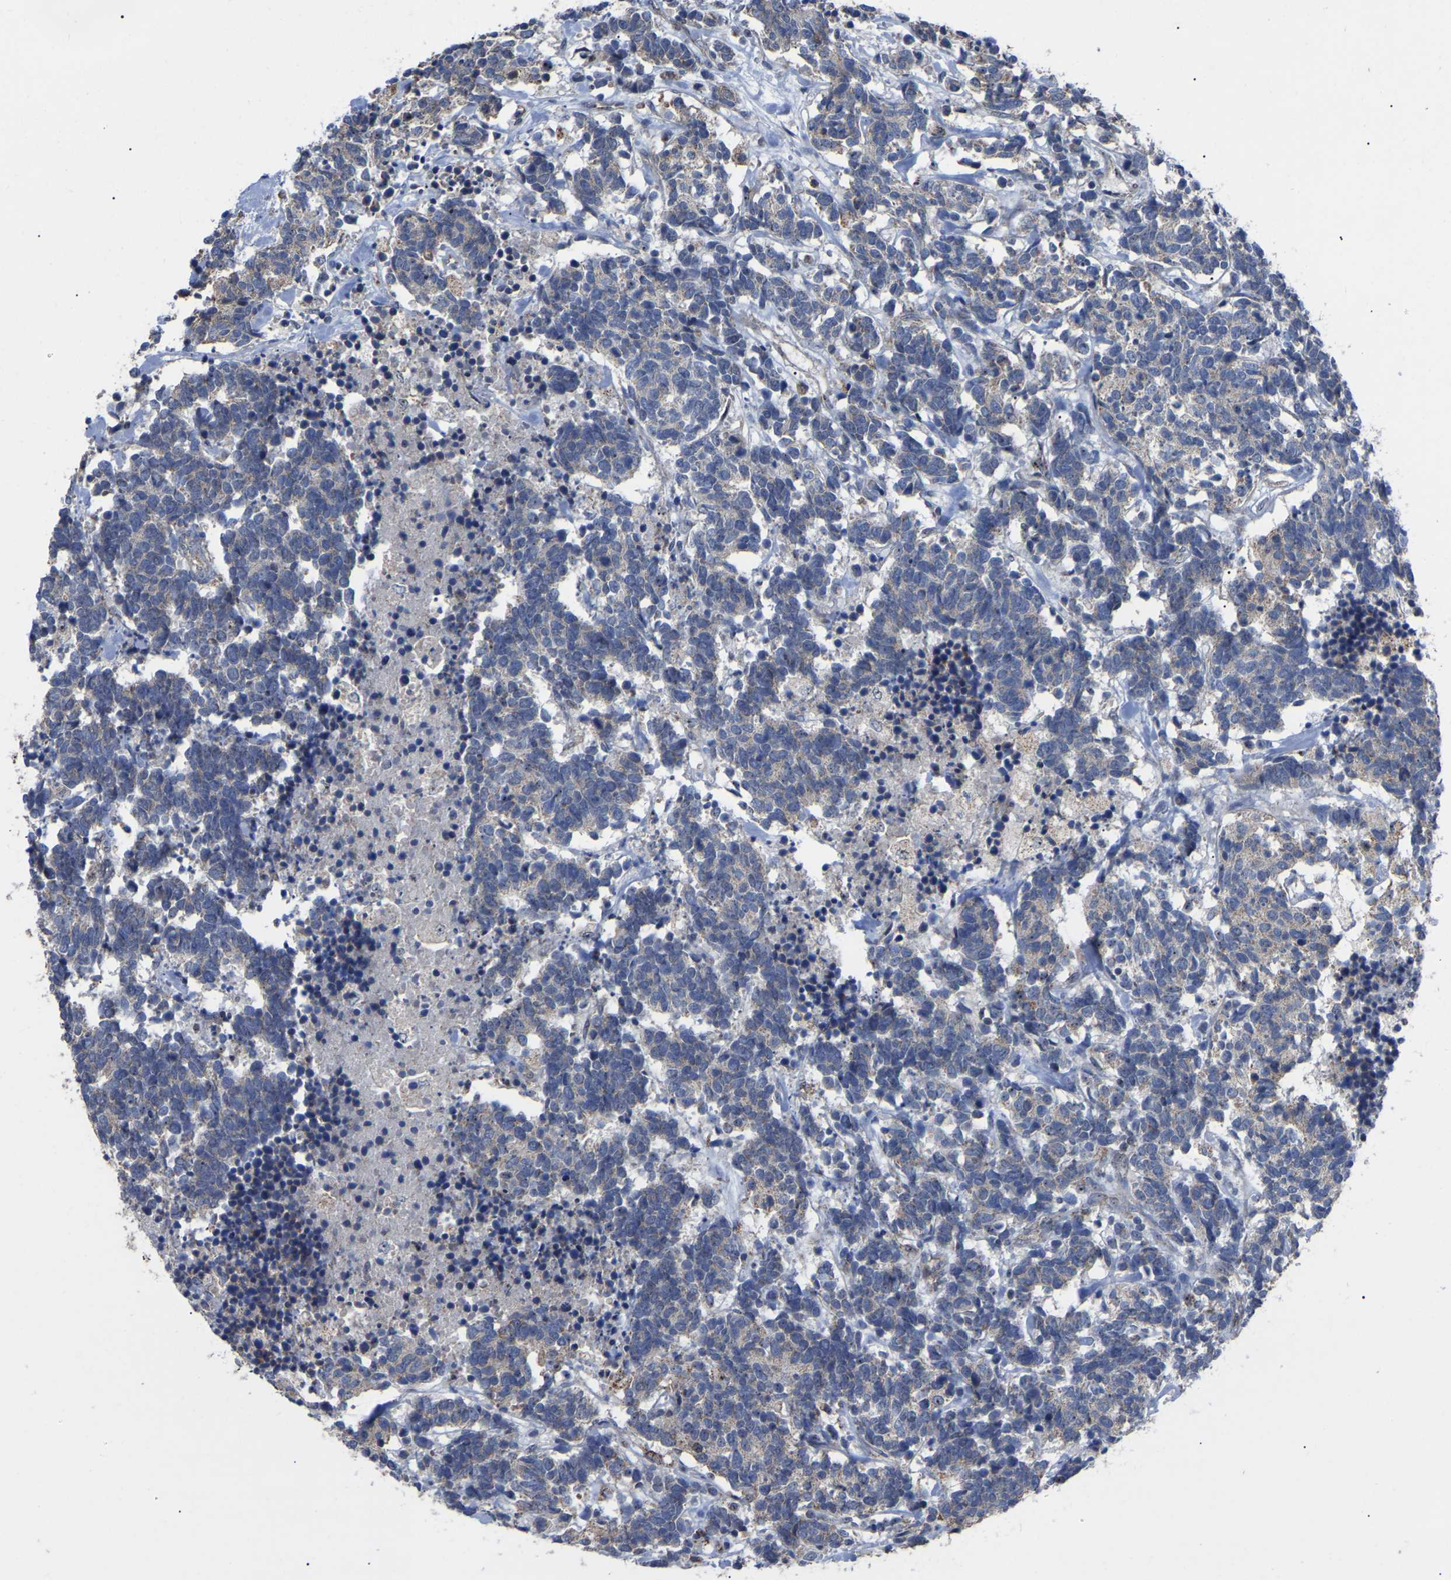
{"staining": {"intensity": "negative", "quantity": "none", "location": "none"}, "tissue": "carcinoid", "cell_type": "Tumor cells", "image_type": "cancer", "snomed": [{"axis": "morphology", "description": "Carcinoma, NOS"}, {"axis": "morphology", "description": "Carcinoid, malignant, NOS"}, {"axis": "topography", "description": "Urinary bladder"}], "caption": "IHC photomicrograph of carcinoma stained for a protein (brown), which displays no positivity in tumor cells.", "gene": "NOP53", "patient": {"sex": "male", "age": 57}}